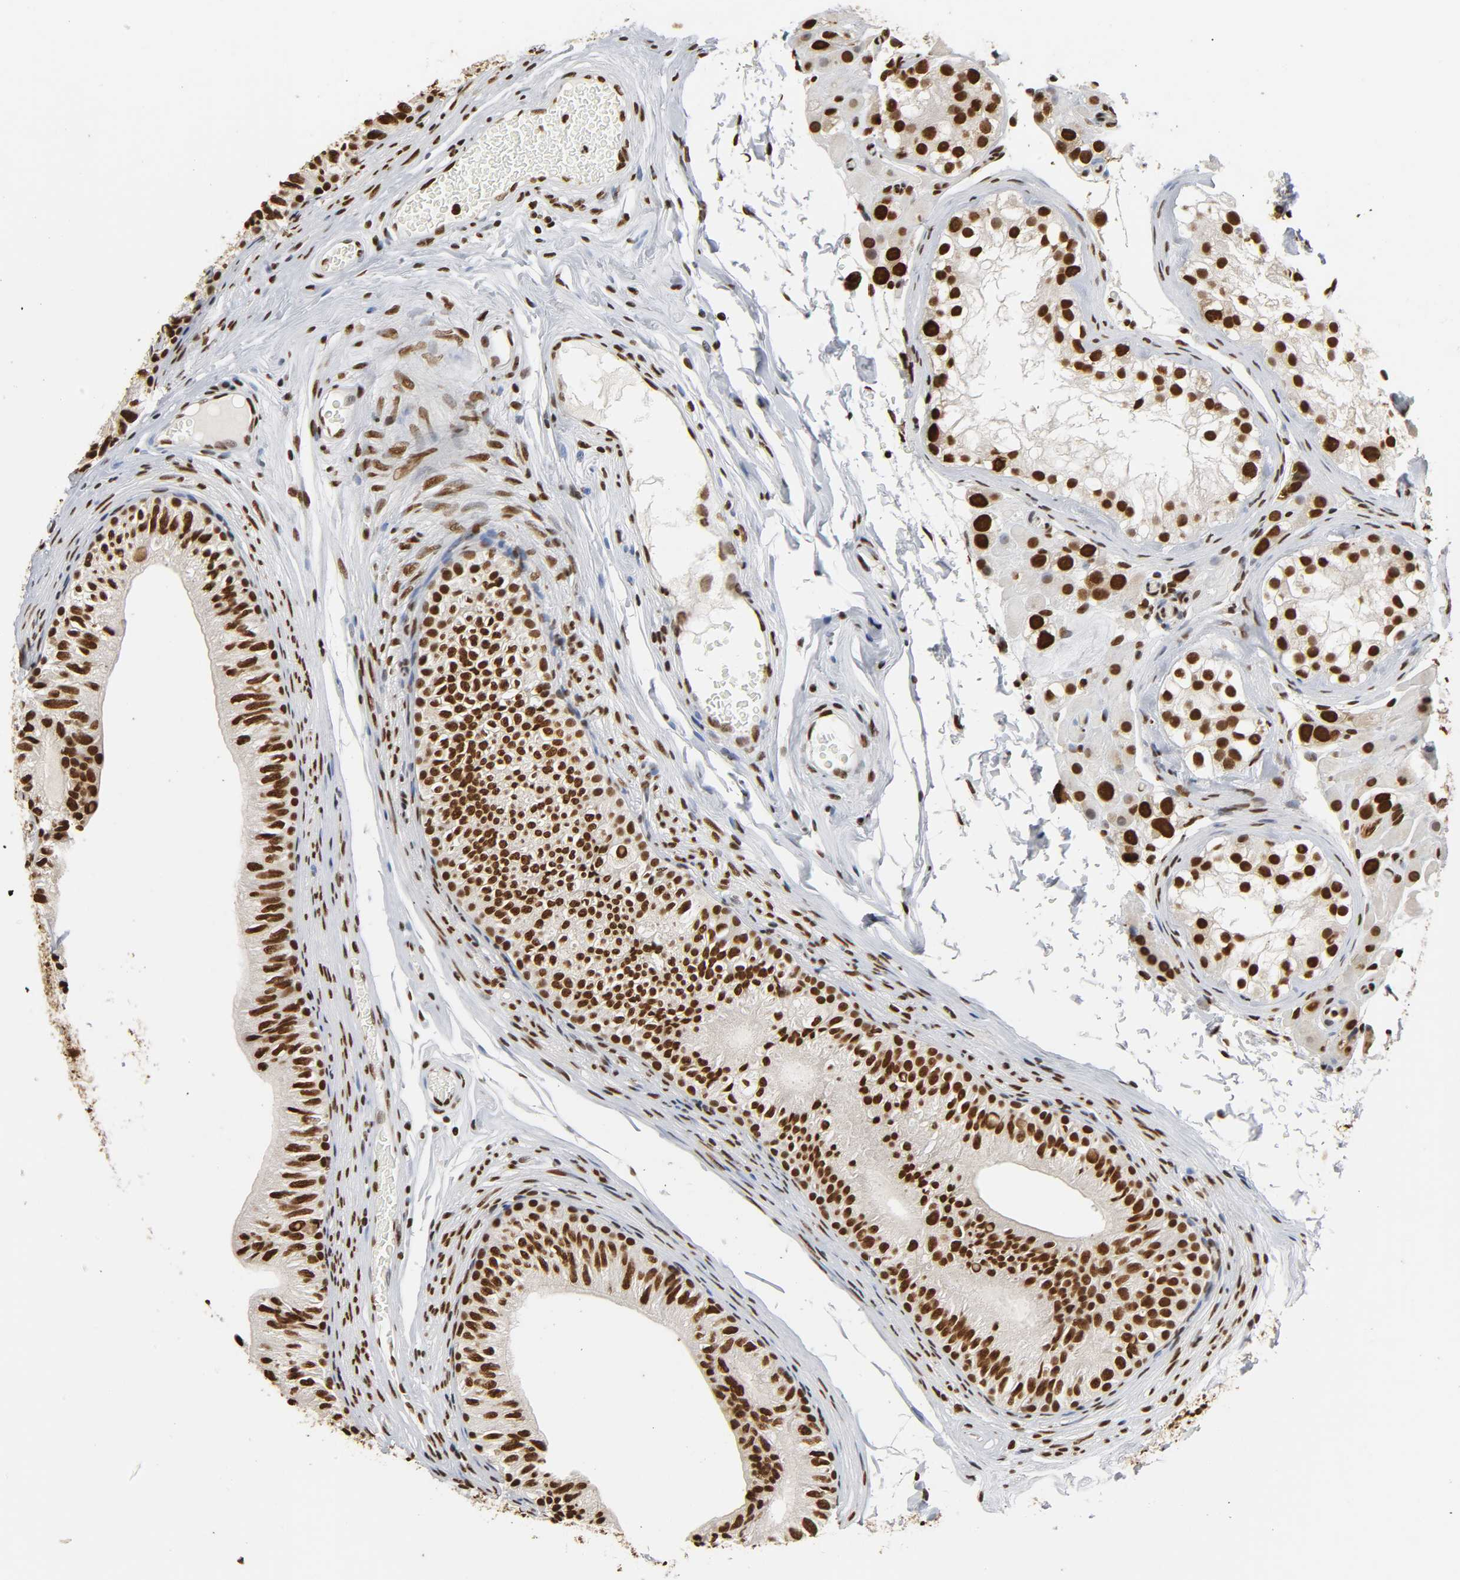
{"staining": {"intensity": "strong", "quantity": ">75%", "location": "nuclear"}, "tissue": "epididymis", "cell_type": "Glandular cells", "image_type": "normal", "snomed": [{"axis": "morphology", "description": "Normal tissue, NOS"}, {"axis": "topography", "description": "Testis"}, {"axis": "topography", "description": "Epididymis"}], "caption": "Immunohistochemical staining of normal human epididymis reveals strong nuclear protein positivity in approximately >75% of glandular cells. The protein of interest is stained brown, and the nuclei are stained in blue (DAB (3,3'-diaminobenzidine) IHC with brightfield microscopy, high magnification).", "gene": "HNRNPC", "patient": {"sex": "male", "age": 36}}